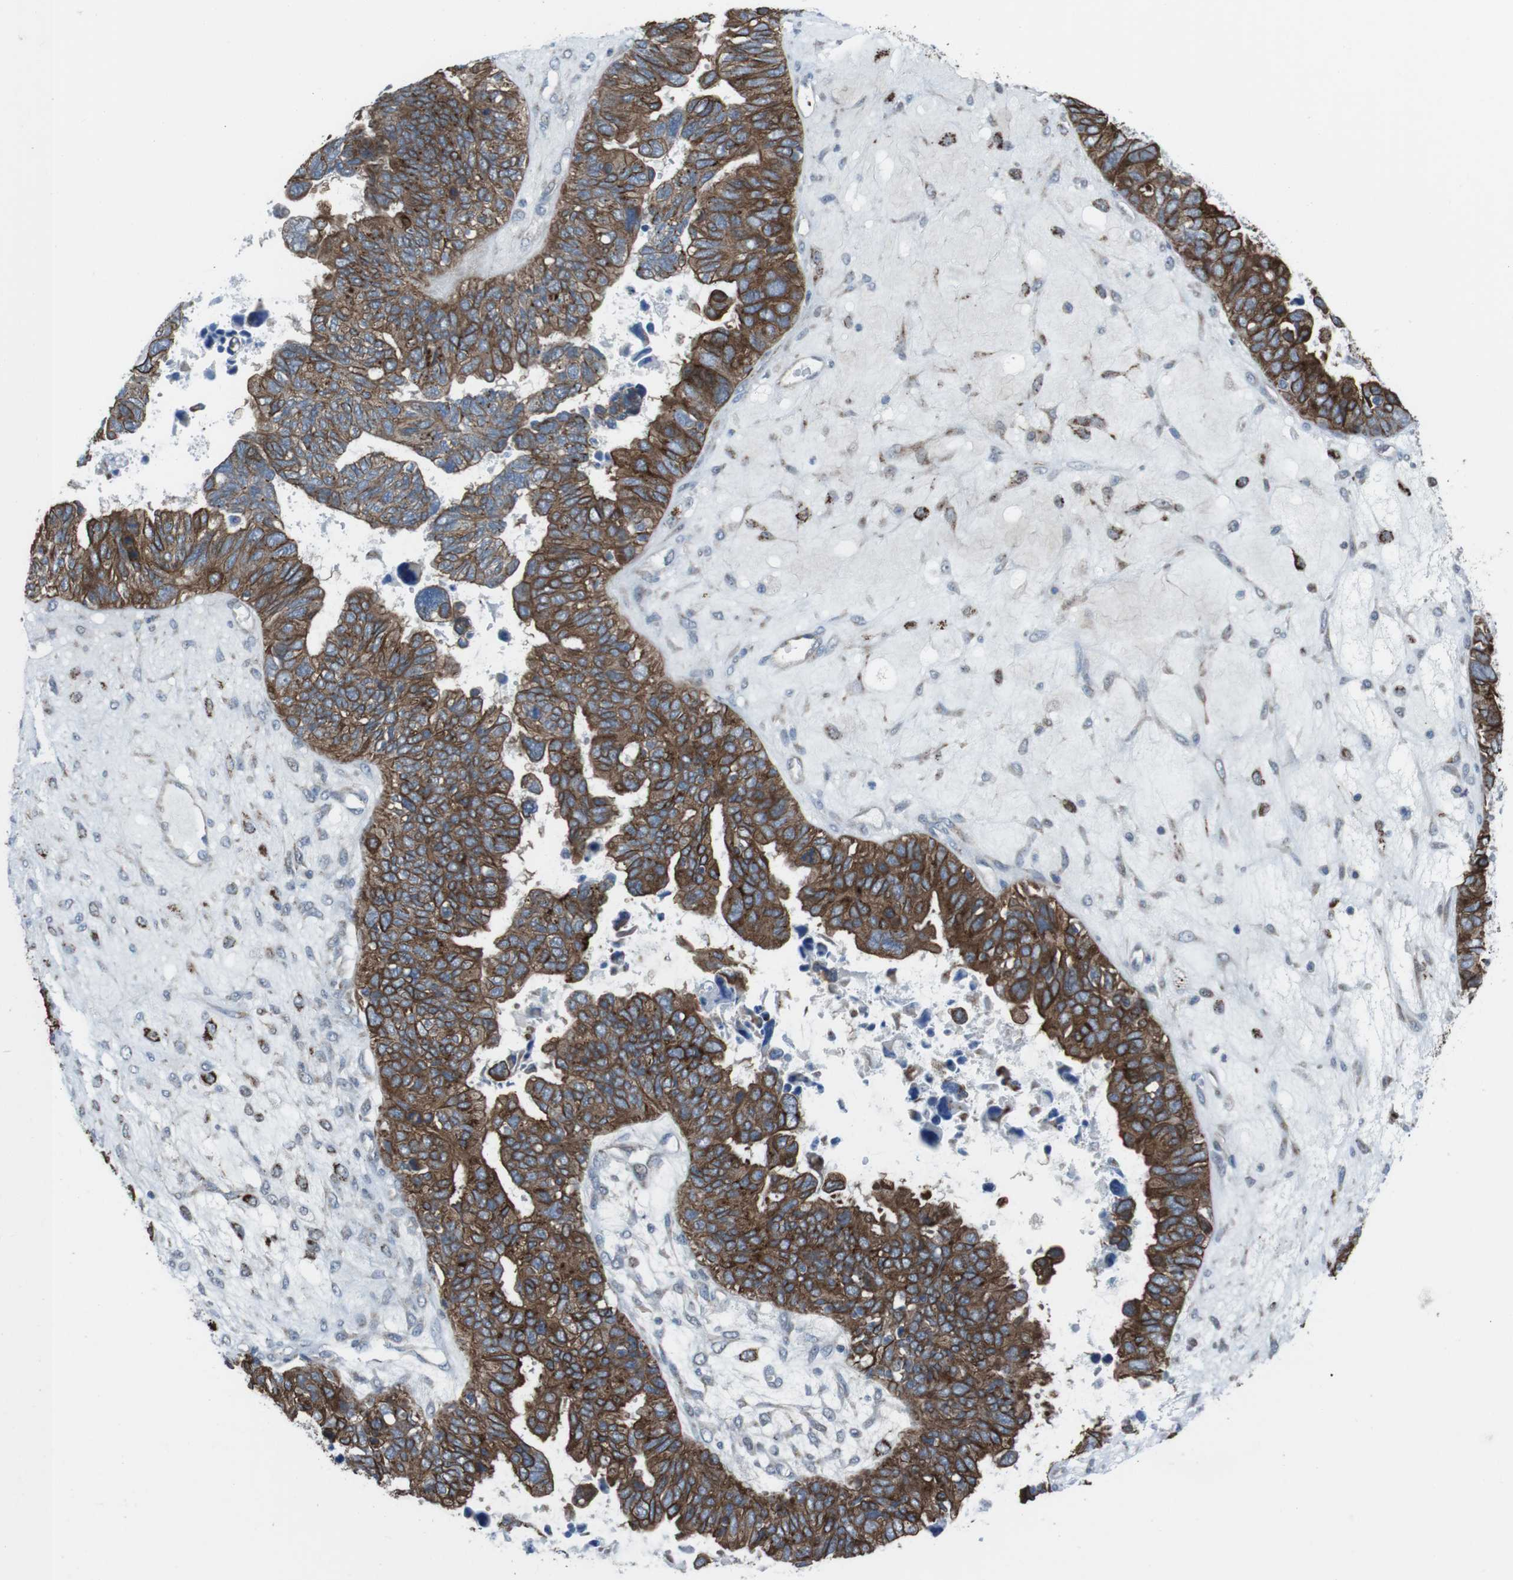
{"staining": {"intensity": "moderate", "quantity": ">75%", "location": "cytoplasmic/membranous"}, "tissue": "ovarian cancer", "cell_type": "Tumor cells", "image_type": "cancer", "snomed": [{"axis": "morphology", "description": "Cystadenocarcinoma, serous, NOS"}, {"axis": "topography", "description": "Ovary"}], "caption": "Immunohistochemical staining of ovarian cancer (serous cystadenocarcinoma) exhibits medium levels of moderate cytoplasmic/membranous protein positivity in approximately >75% of tumor cells.", "gene": "FAM174B", "patient": {"sex": "female", "age": 79}}